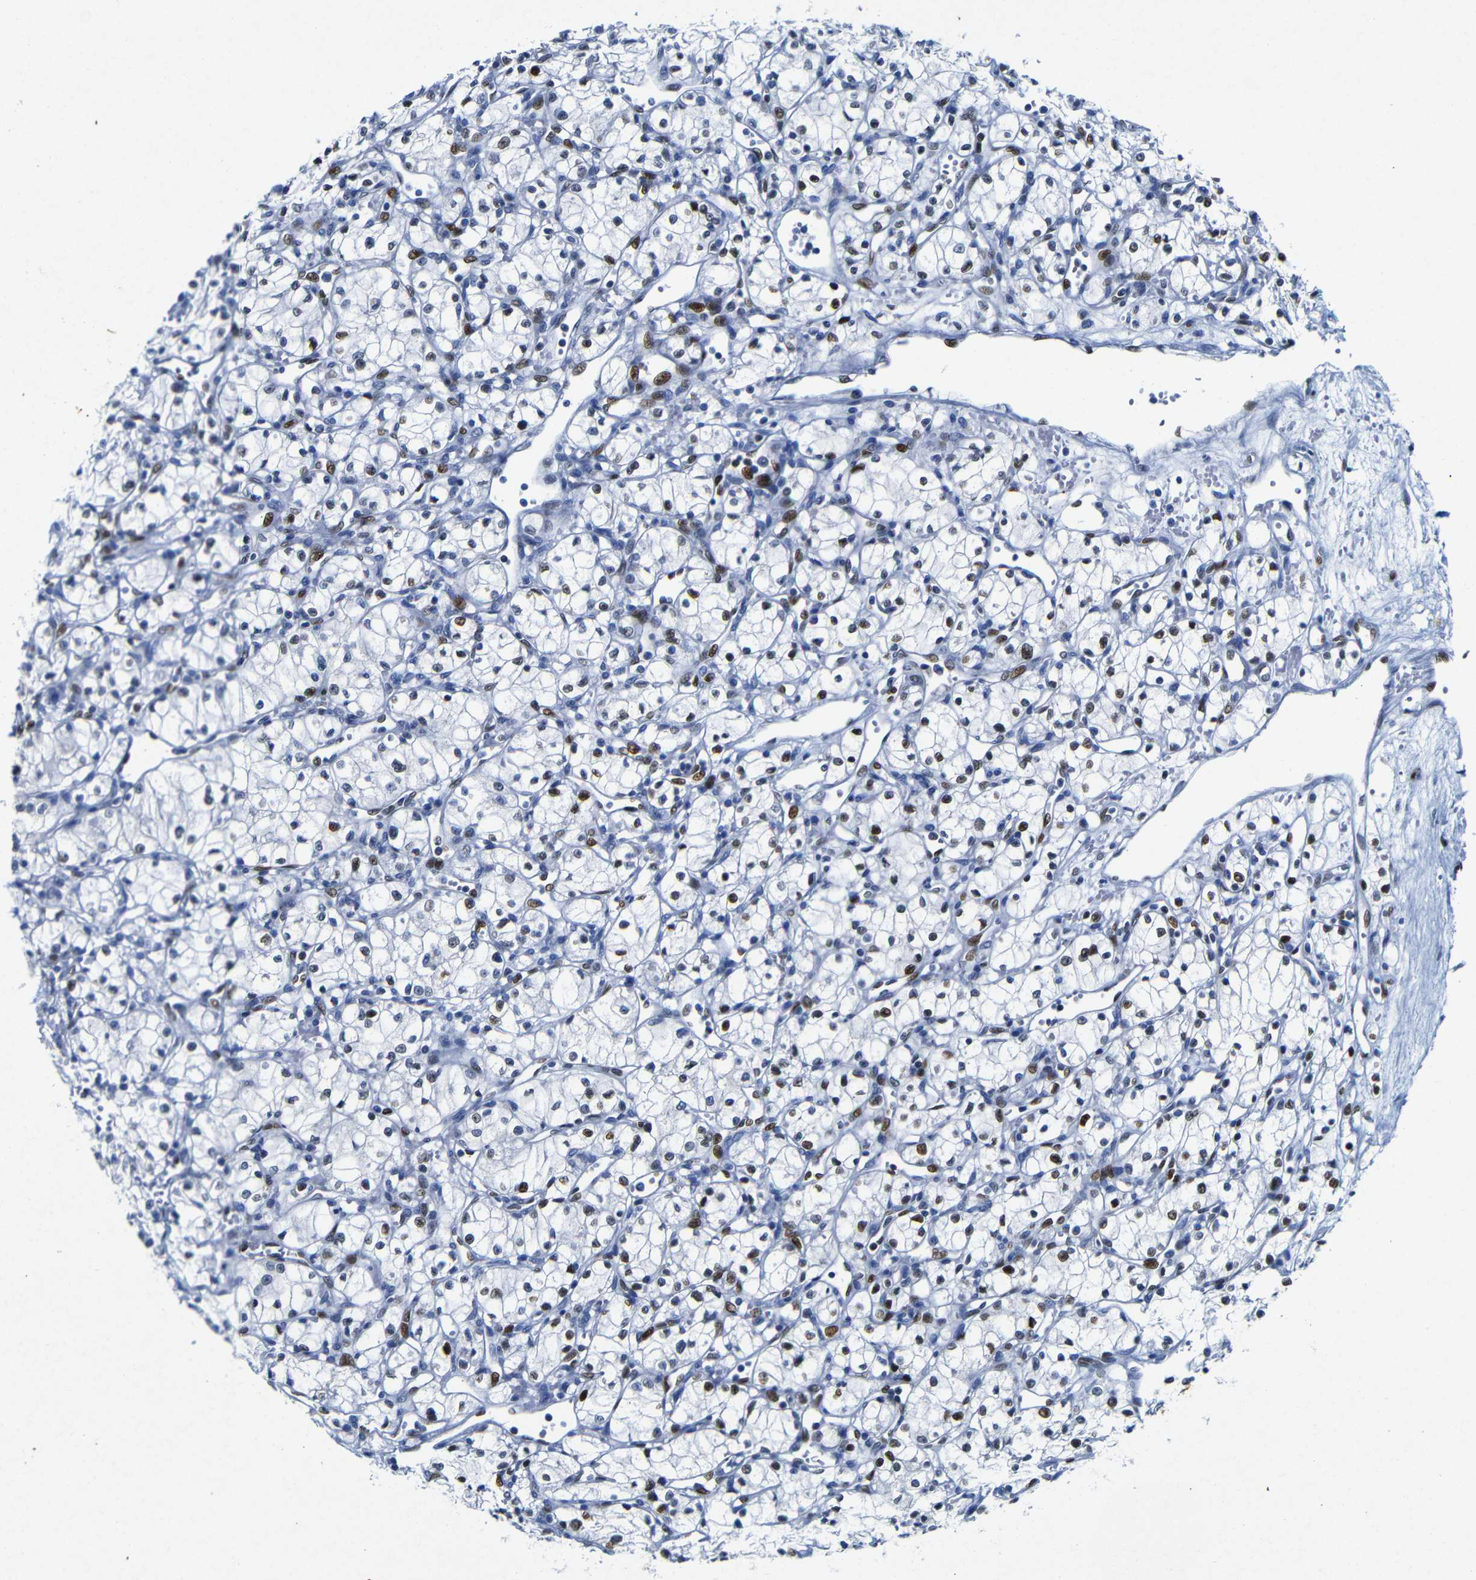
{"staining": {"intensity": "strong", "quantity": "25%-75%", "location": "nuclear"}, "tissue": "renal cancer", "cell_type": "Tumor cells", "image_type": "cancer", "snomed": [{"axis": "morphology", "description": "Normal tissue, NOS"}, {"axis": "morphology", "description": "Adenocarcinoma, NOS"}, {"axis": "topography", "description": "Kidney"}], "caption": "A brown stain shows strong nuclear expression of a protein in renal cancer (adenocarcinoma) tumor cells.", "gene": "FOSL2", "patient": {"sex": "male", "age": 59}}